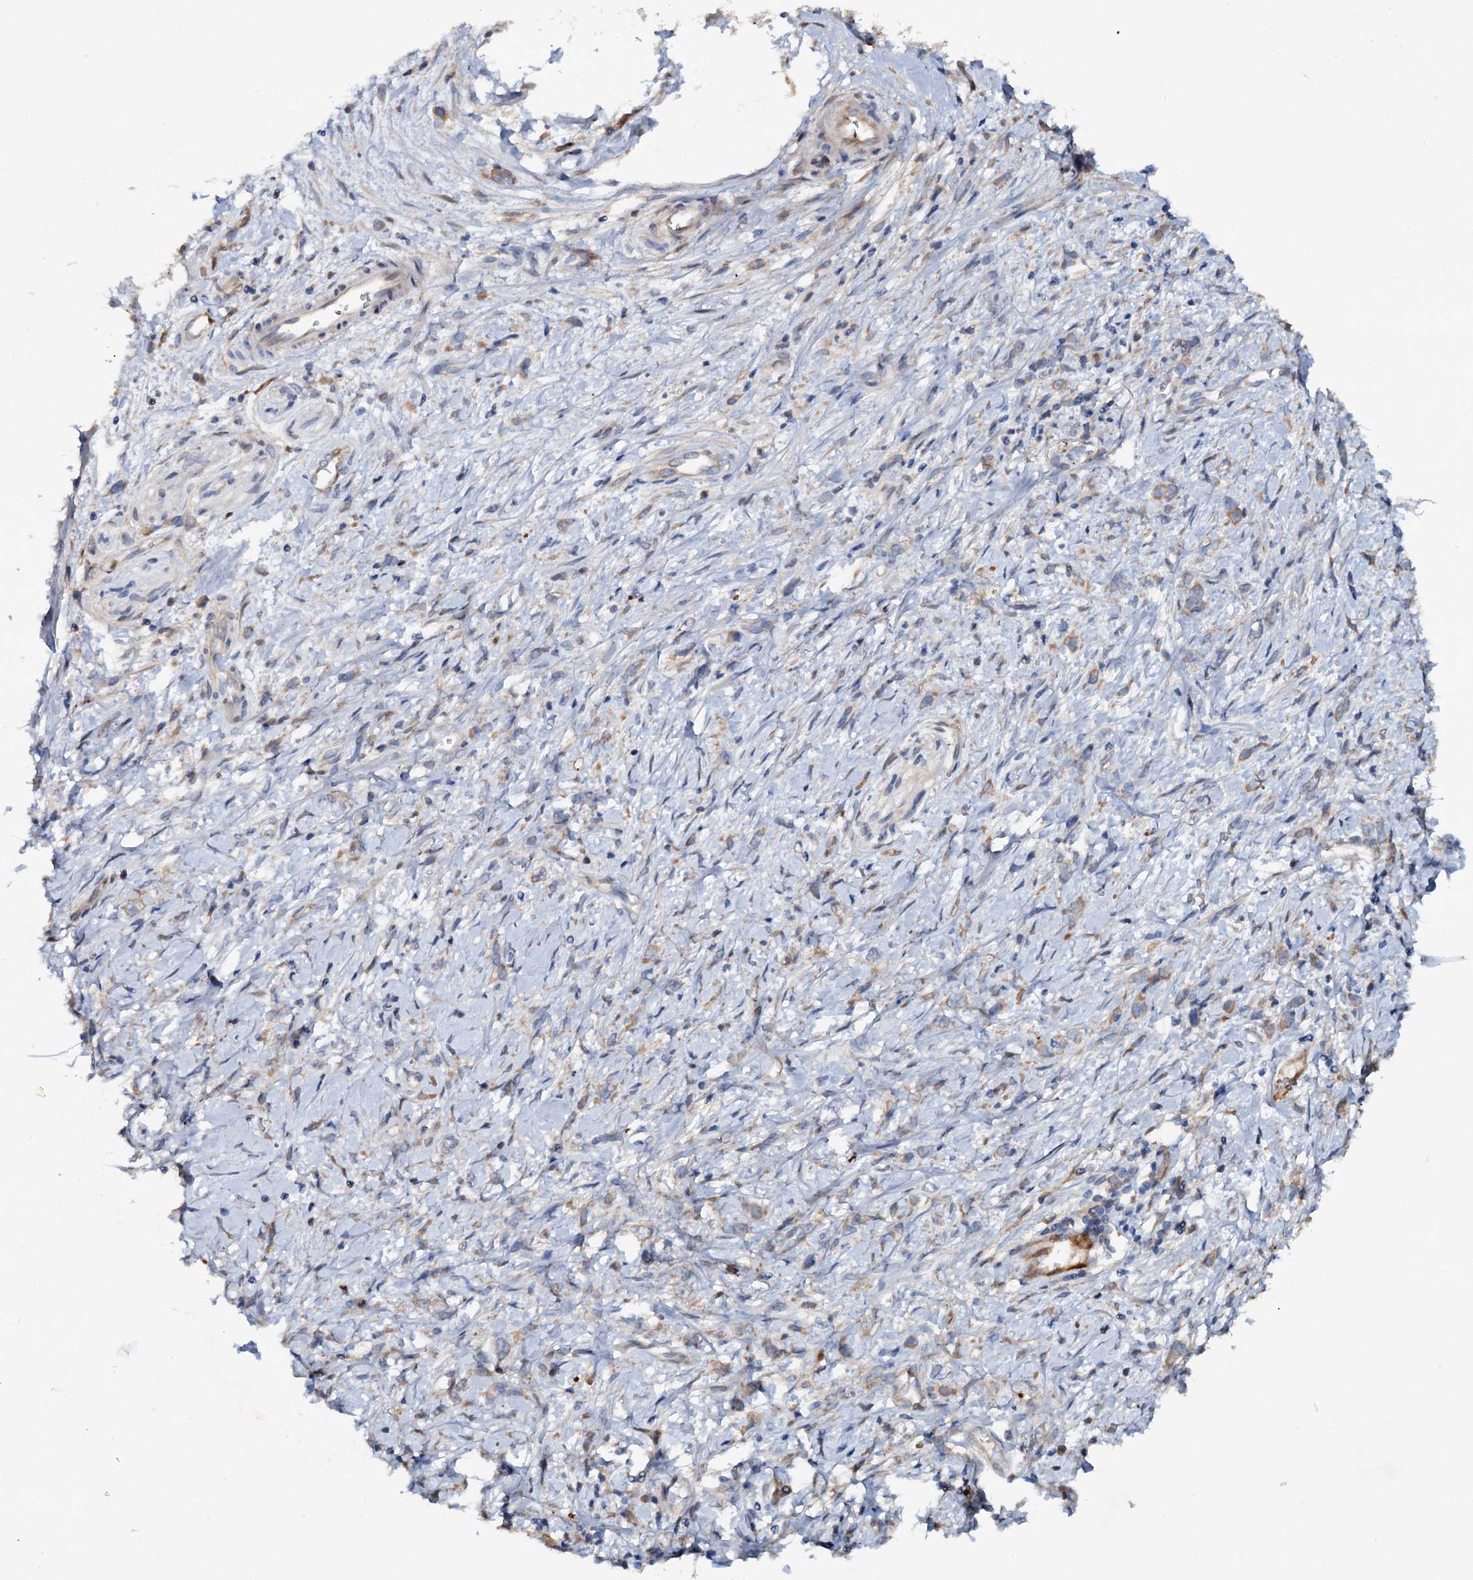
{"staining": {"intensity": "weak", "quantity": "<25%", "location": "cytoplasmic/membranous"}, "tissue": "stomach cancer", "cell_type": "Tumor cells", "image_type": "cancer", "snomed": [{"axis": "morphology", "description": "Adenocarcinoma, NOS"}, {"axis": "topography", "description": "Stomach"}], "caption": "Protein analysis of stomach cancer (adenocarcinoma) exhibits no significant expression in tumor cells.", "gene": "IL17RD", "patient": {"sex": "female", "age": 76}}